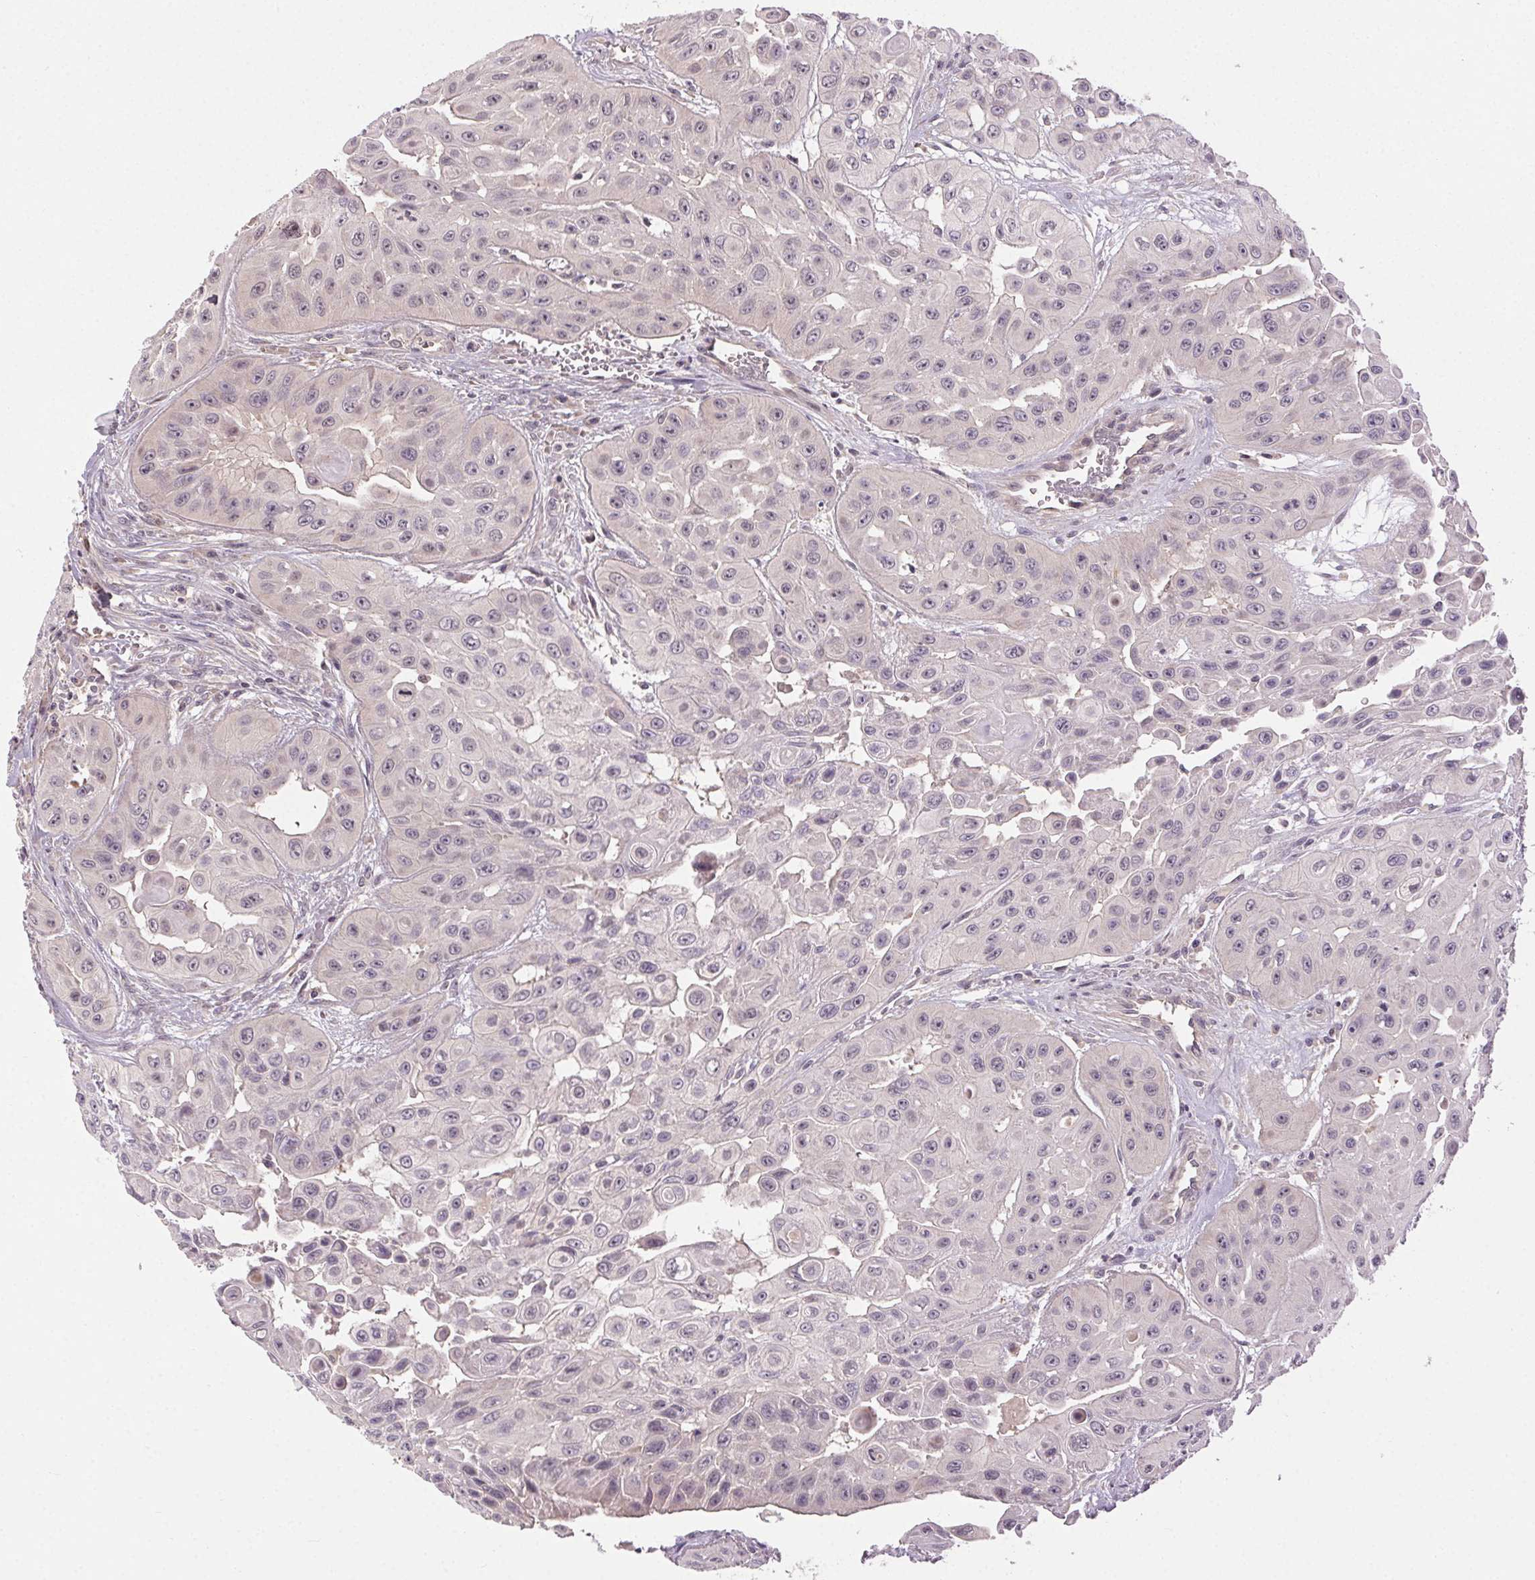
{"staining": {"intensity": "negative", "quantity": "none", "location": "none"}, "tissue": "head and neck cancer", "cell_type": "Tumor cells", "image_type": "cancer", "snomed": [{"axis": "morphology", "description": "Adenocarcinoma, NOS"}, {"axis": "topography", "description": "Head-Neck"}], "caption": "The histopathology image demonstrates no significant positivity in tumor cells of adenocarcinoma (head and neck).", "gene": "ATP1B3", "patient": {"sex": "male", "age": 73}}